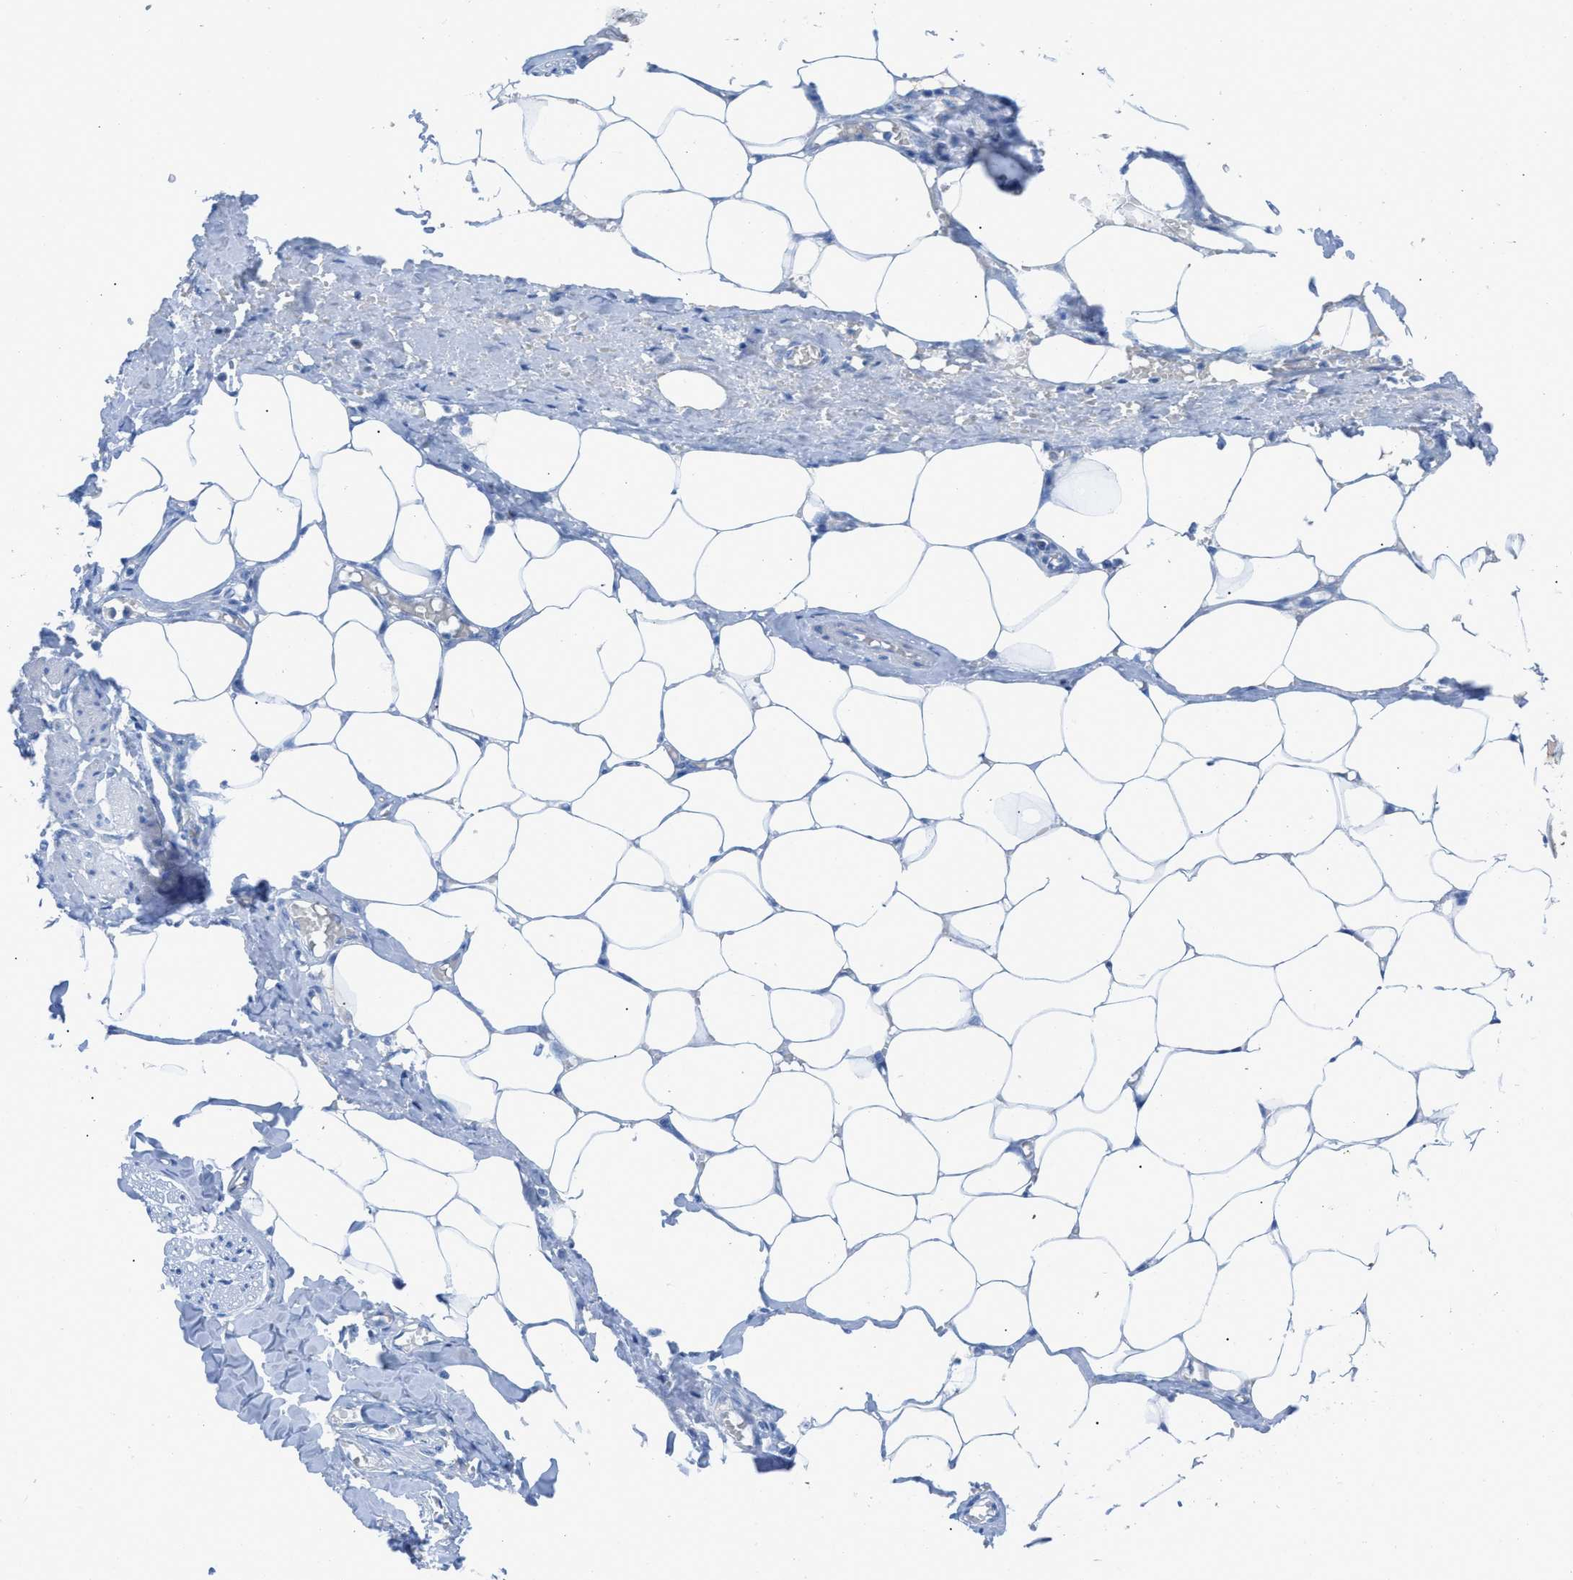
{"staining": {"intensity": "negative", "quantity": "none", "location": "none"}, "tissue": "adipose tissue", "cell_type": "Adipocytes", "image_type": "normal", "snomed": [{"axis": "morphology", "description": "Normal tissue, NOS"}, {"axis": "topography", "description": "Soft tissue"}, {"axis": "topography", "description": "Vascular tissue"}], "caption": "A high-resolution histopathology image shows immunohistochemistry (IHC) staining of benign adipose tissue, which reveals no significant expression in adipocytes.", "gene": "TCL1A", "patient": {"sex": "female", "age": 35}}